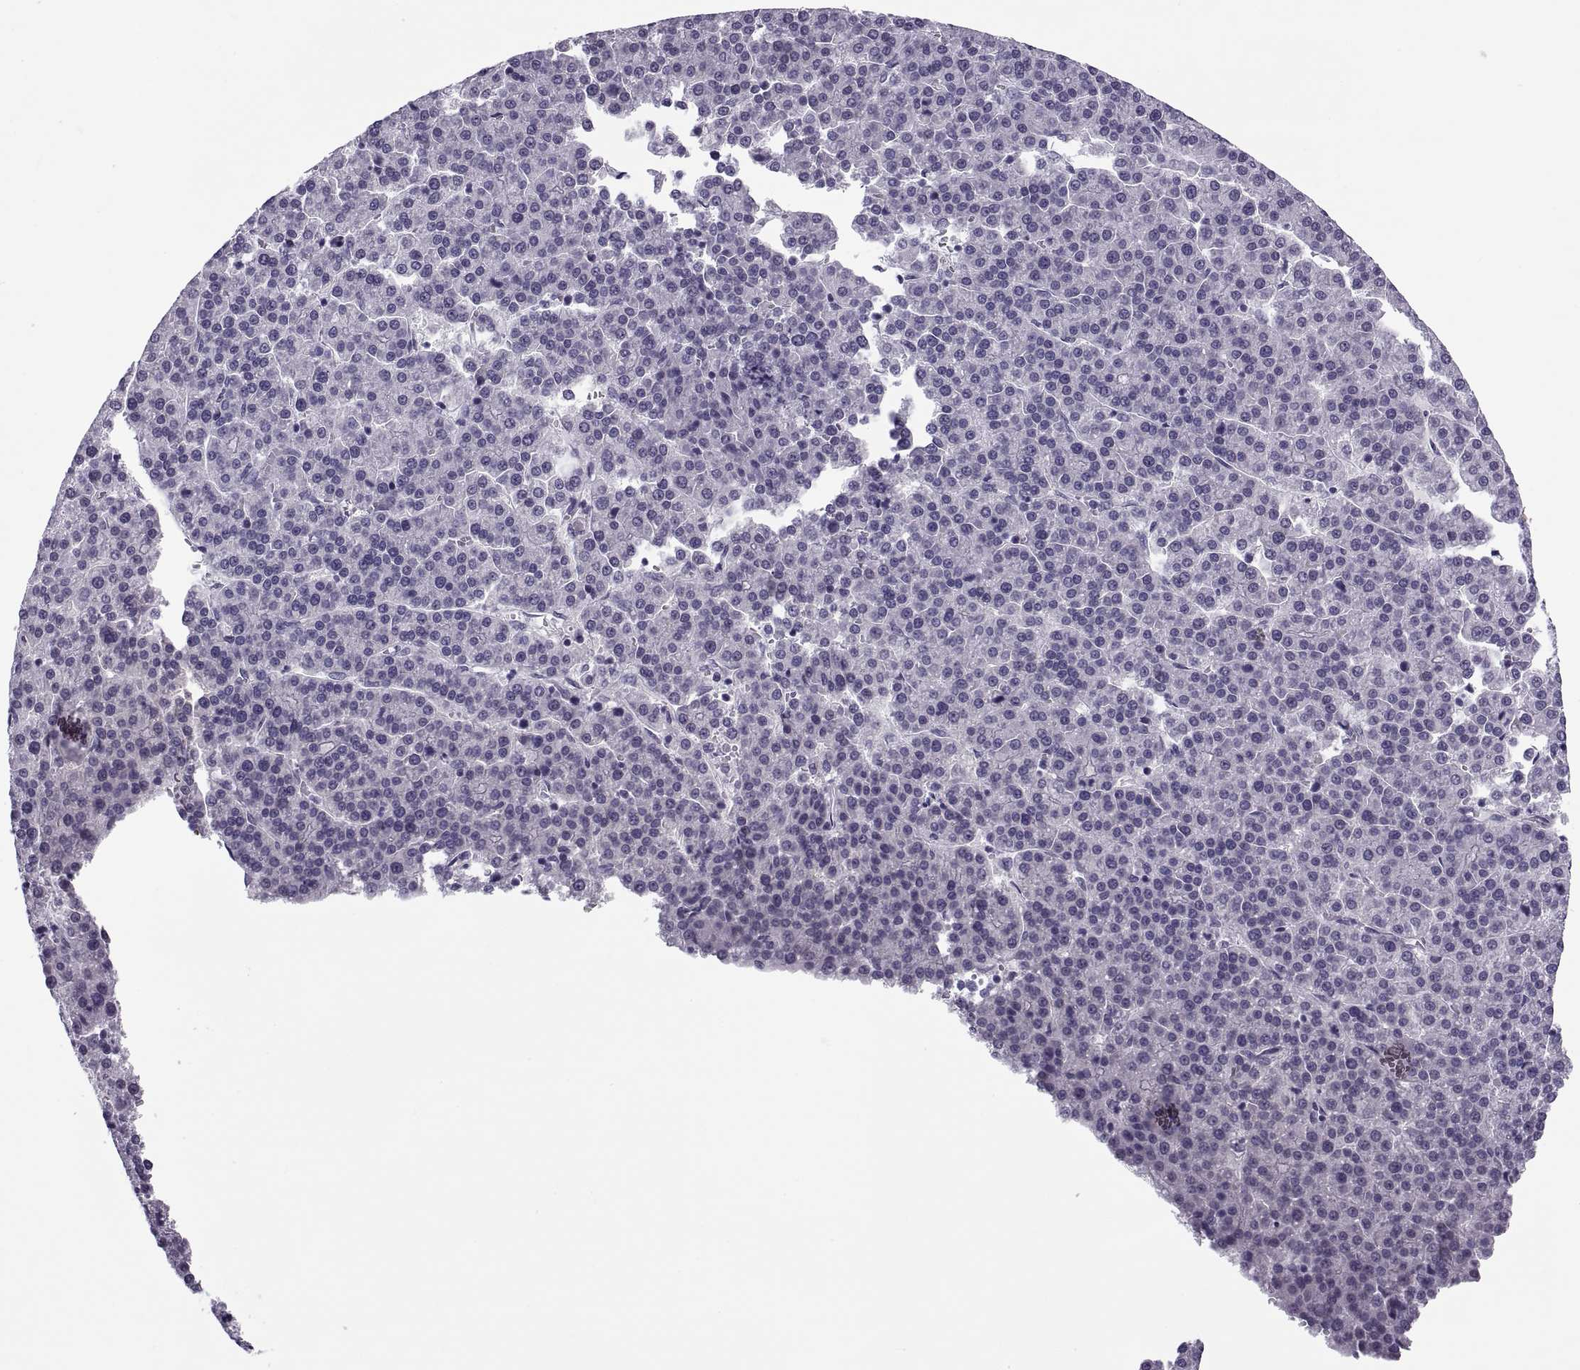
{"staining": {"intensity": "negative", "quantity": "none", "location": "none"}, "tissue": "liver cancer", "cell_type": "Tumor cells", "image_type": "cancer", "snomed": [{"axis": "morphology", "description": "Carcinoma, Hepatocellular, NOS"}, {"axis": "topography", "description": "Liver"}], "caption": "Tumor cells show no significant positivity in hepatocellular carcinoma (liver). Brightfield microscopy of IHC stained with DAB (3,3'-diaminobenzidine) (brown) and hematoxylin (blue), captured at high magnification.", "gene": "TBC1D3G", "patient": {"sex": "female", "age": 58}}